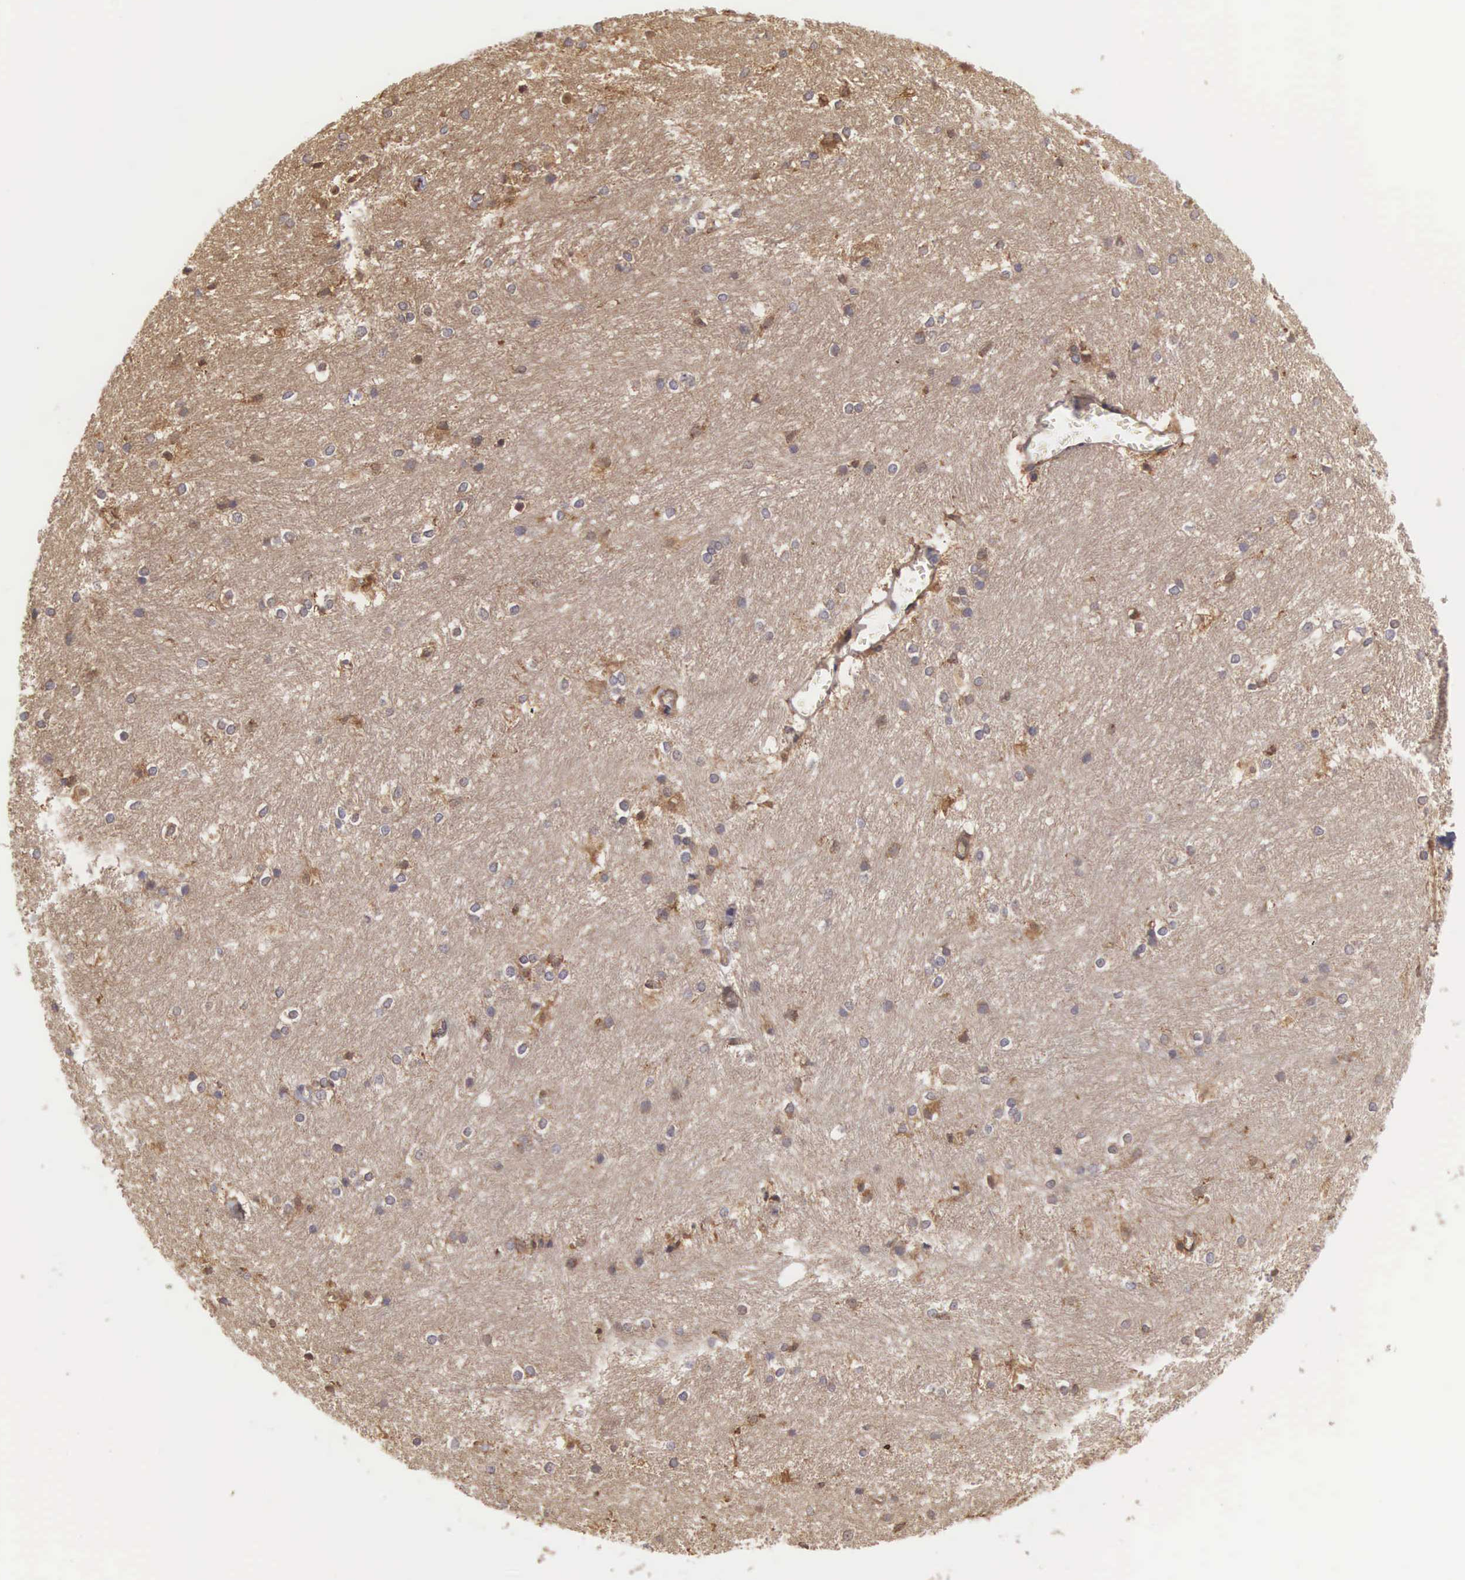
{"staining": {"intensity": "moderate", "quantity": "25%-75%", "location": "cytoplasmic/membranous"}, "tissue": "caudate", "cell_type": "Glial cells", "image_type": "normal", "snomed": [{"axis": "morphology", "description": "Normal tissue, NOS"}, {"axis": "topography", "description": "Lateral ventricle wall"}], "caption": "Glial cells exhibit moderate cytoplasmic/membranous staining in approximately 25%-75% of cells in unremarkable caudate. The protein of interest is stained brown, and the nuclei are stained in blue (DAB IHC with brightfield microscopy, high magnification).", "gene": "DHRS1", "patient": {"sex": "female", "age": 19}}